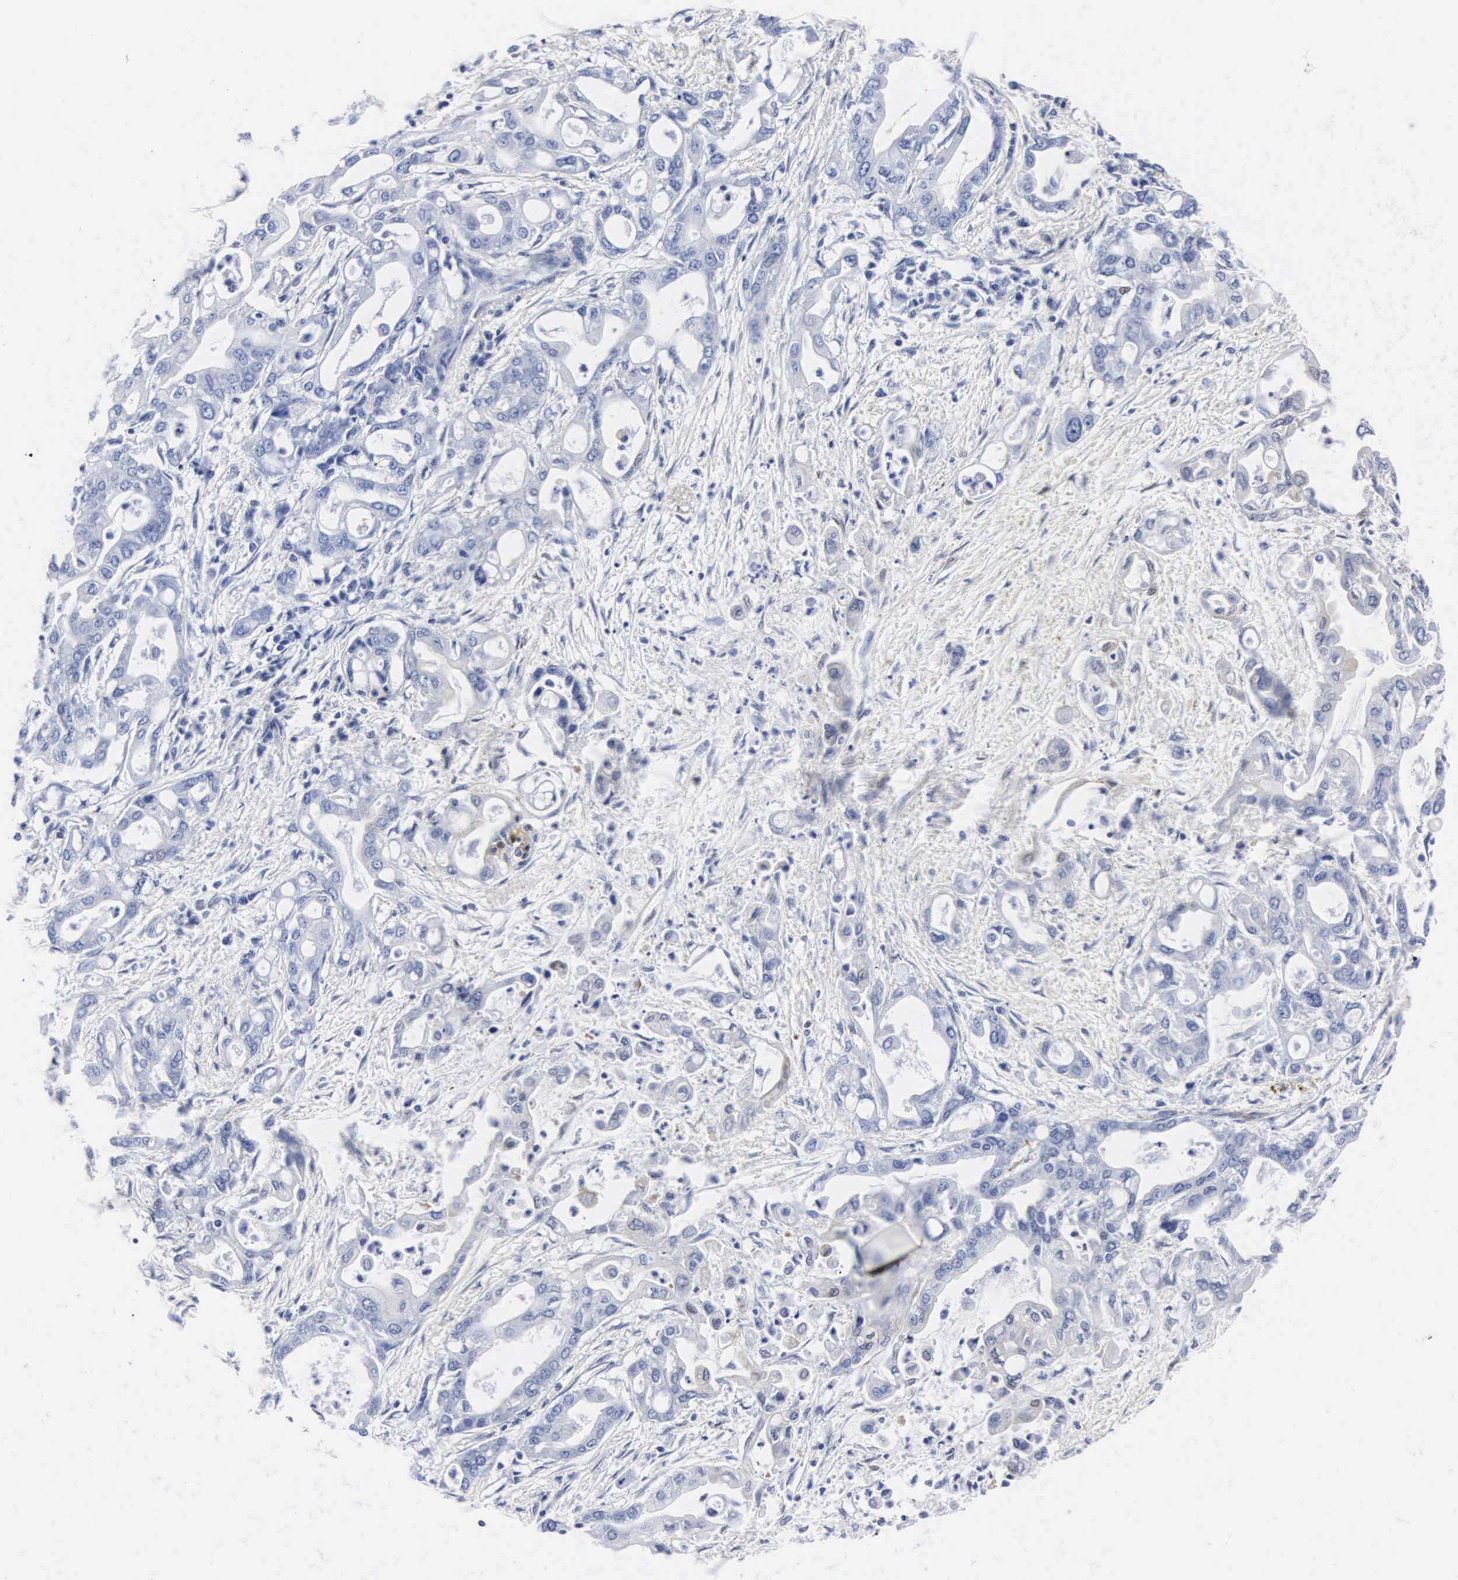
{"staining": {"intensity": "negative", "quantity": "none", "location": "none"}, "tissue": "pancreatic cancer", "cell_type": "Tumor cells", "image_type": "cancer", "snomed": [{"axis": "morphology", "description": "Adenocarcinoma, NOS"}, {"axis": "topography", "description": "Pancreas"}], "caption": "Immunohistochemical staining of human pancreatic cancer (adenocarcinoma) demonstrates no significant expression in tumor cells.", "gene": "ENO2", "patient": {"sex": "female", "age": 57}}